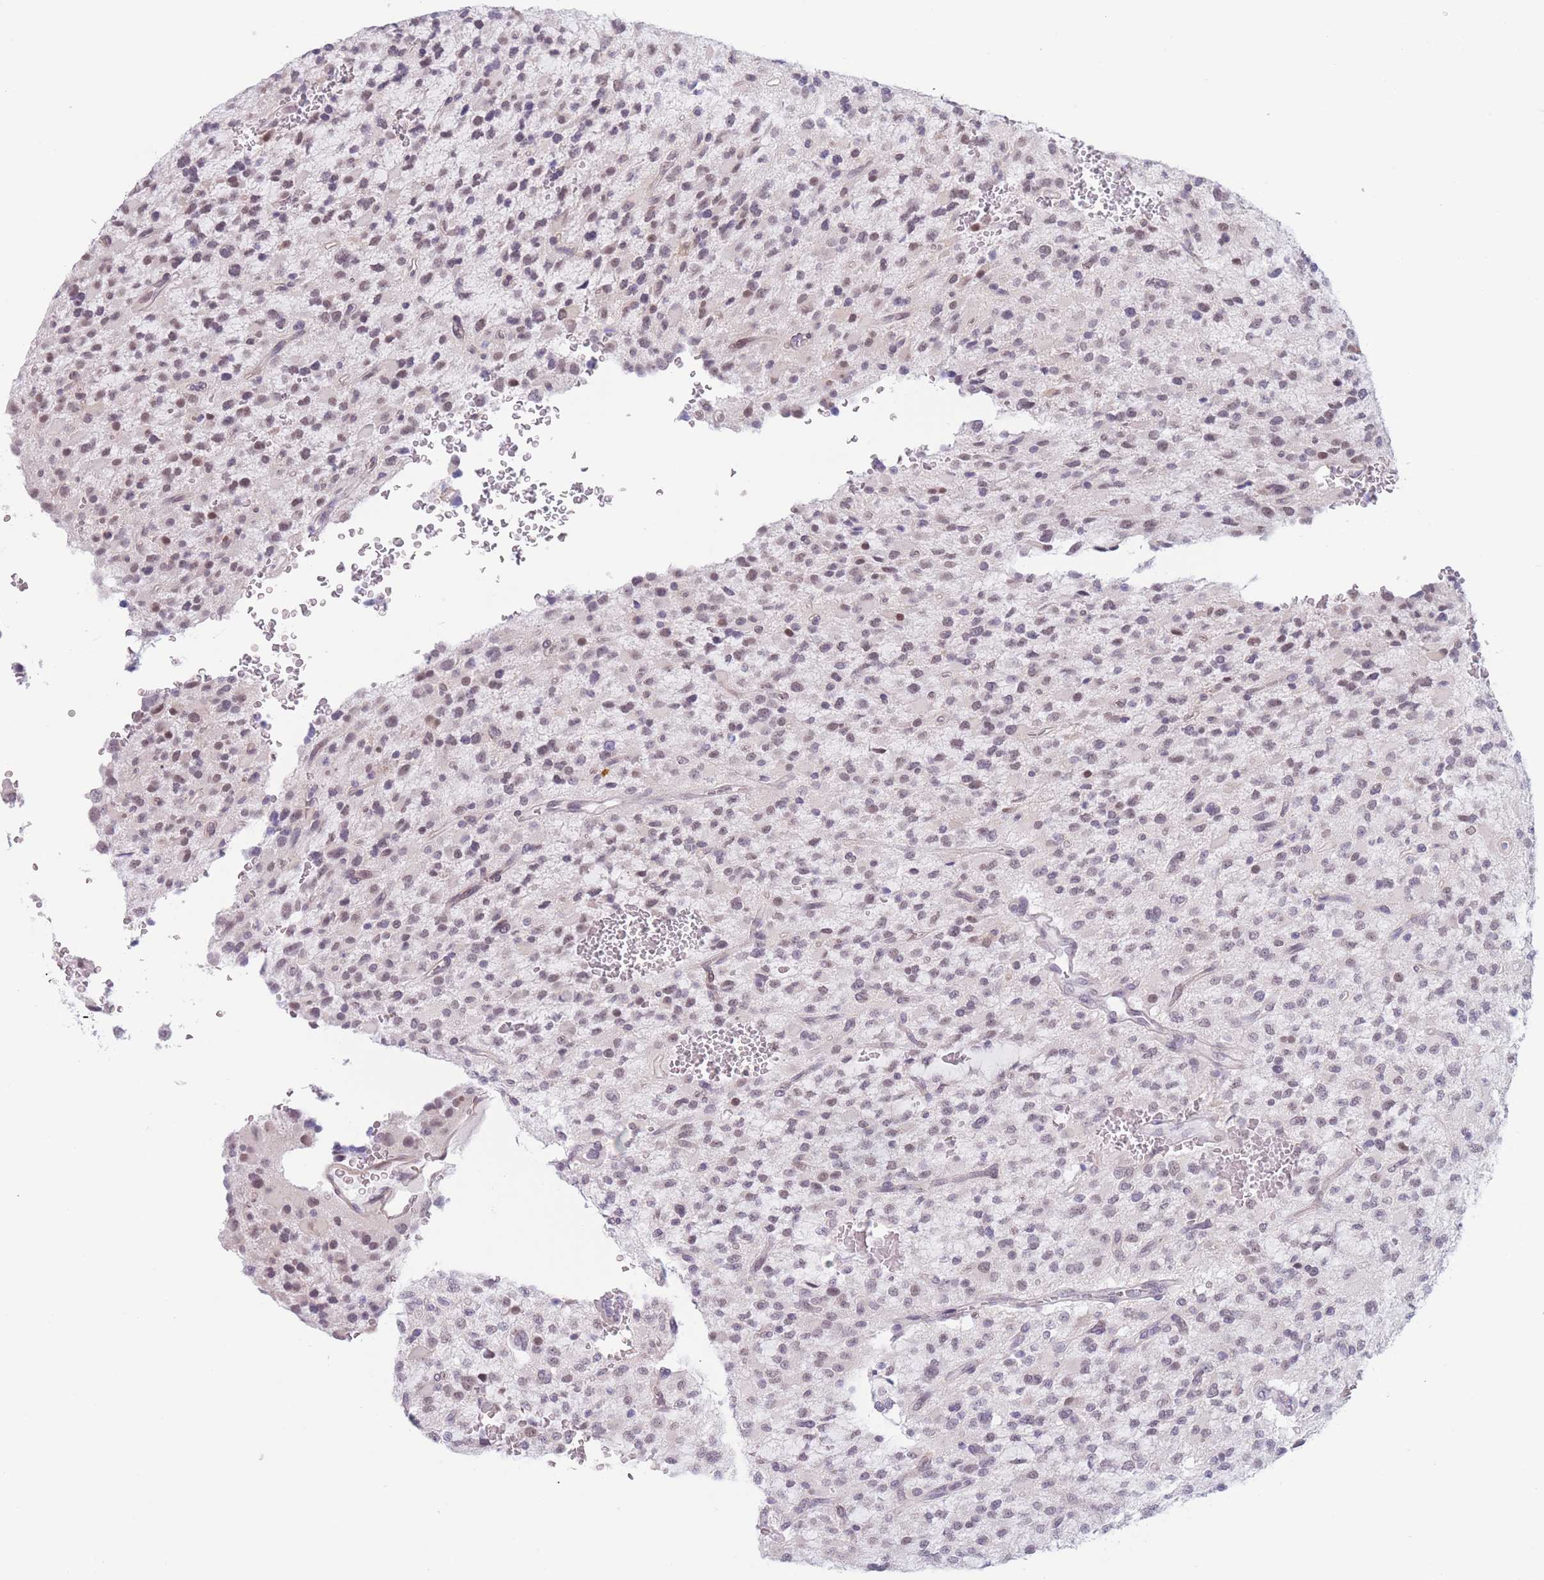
{"staining": {"intensity": "negative", "quantity": "none", "location": "none"}, "tissue": "glioma", "cell_type": "Tumor cells", "image_type": "cancer", "snomed": [{"axis": "morphology", "description": "Glioma, malignant, High grade"}, {"axis": "topography", "description": "Brain"}], "caption": "A micrograph of human high-grade glioma (malignant) is negative for staining in tumor cells.", "gene": "PODXL", "patient": {"sex": "male", "age": 34}}